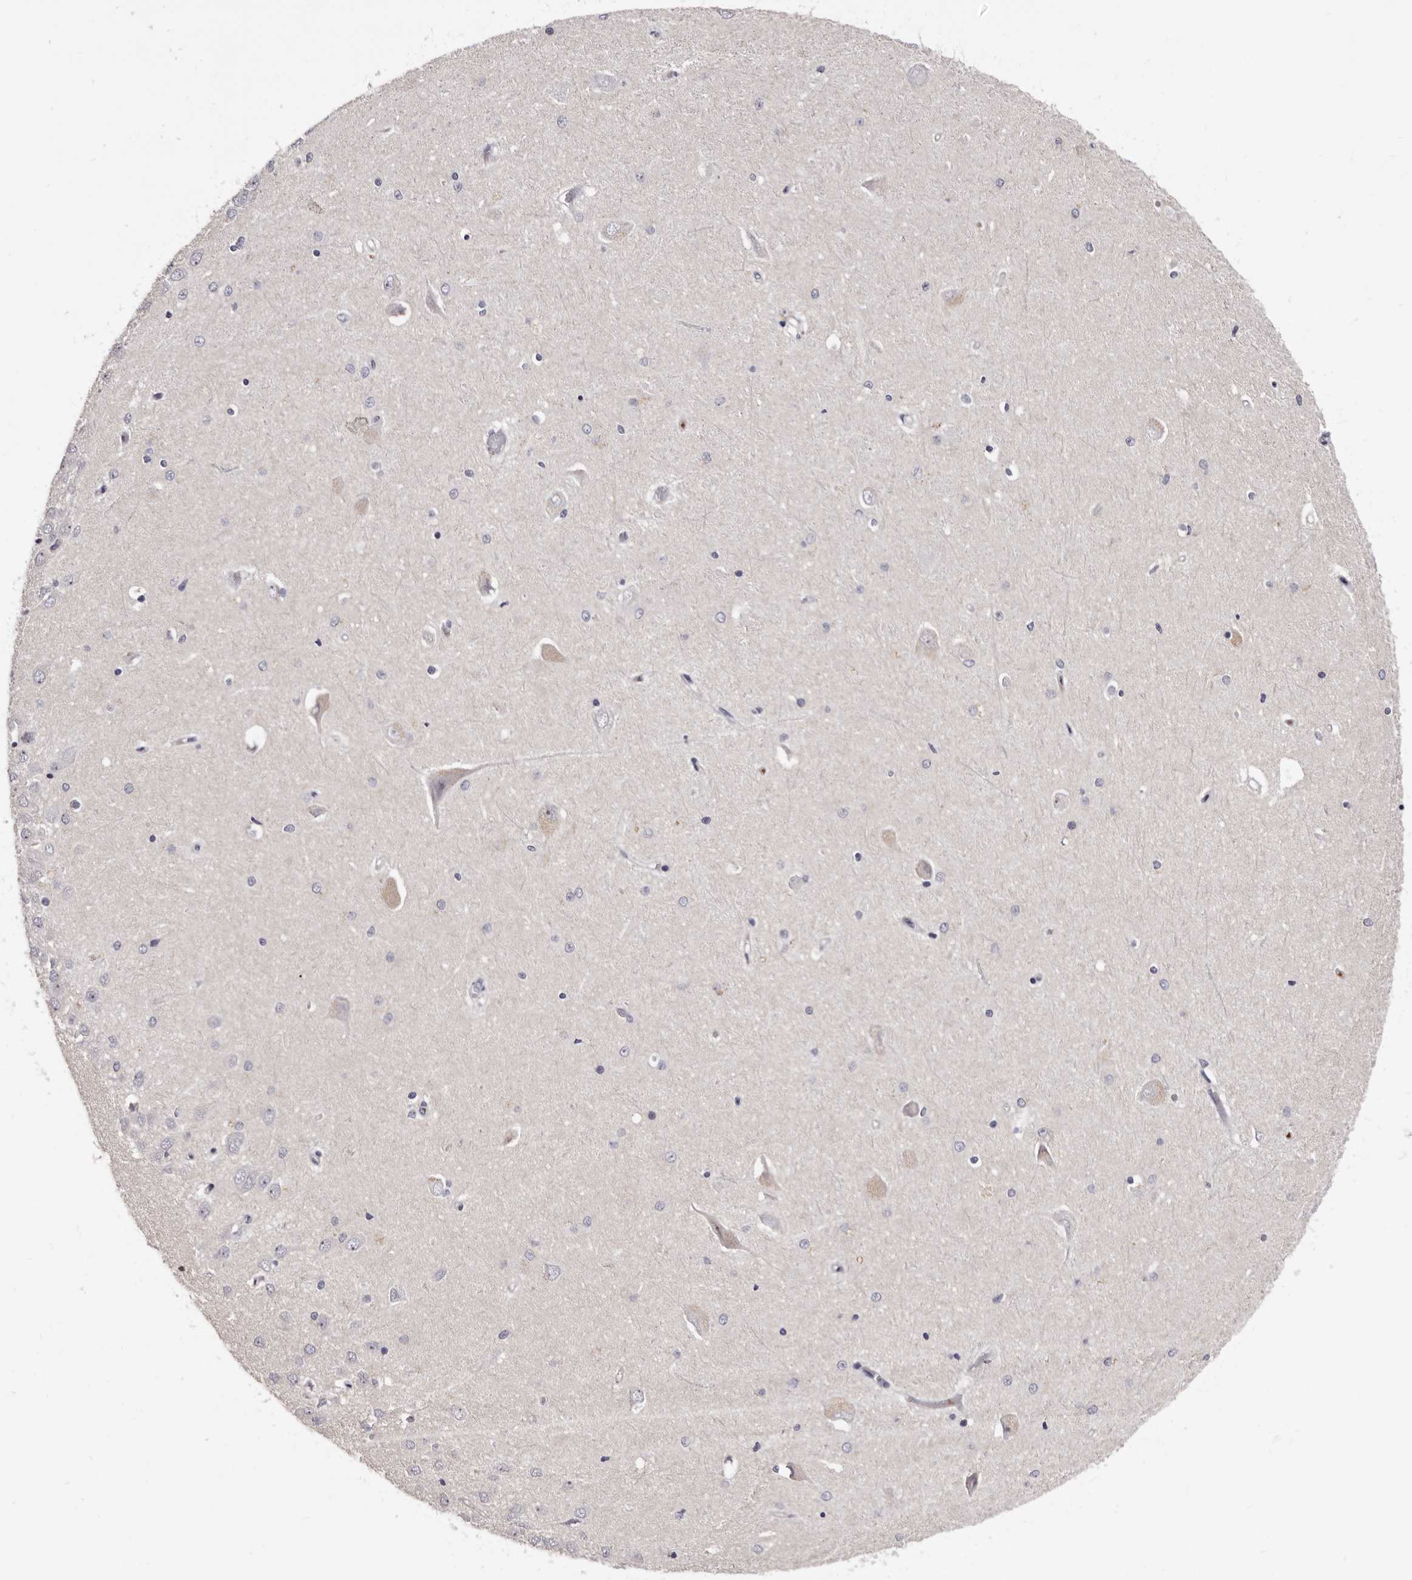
{"staining": {"intensity": "negative", "quantity": "none", "location": "none"}, "tissue": "hippocampus", "cell_type": "Glial cells", "image_type": "normal", "snomed": [{"axis": "morphology", "description": "Normal tissue, NOS"}, {"axis": "topography", "description": "Hippocampus"}], "caption": "Immunohistochemistry micrograph of benign hippocampus: human hippocampus stained with DAB (3,3'-diaminobenzidine) reveals no significant protein positivity in glial cells.", "gene": "BPGM", "patient": {"sex": "male", "age": 45}}